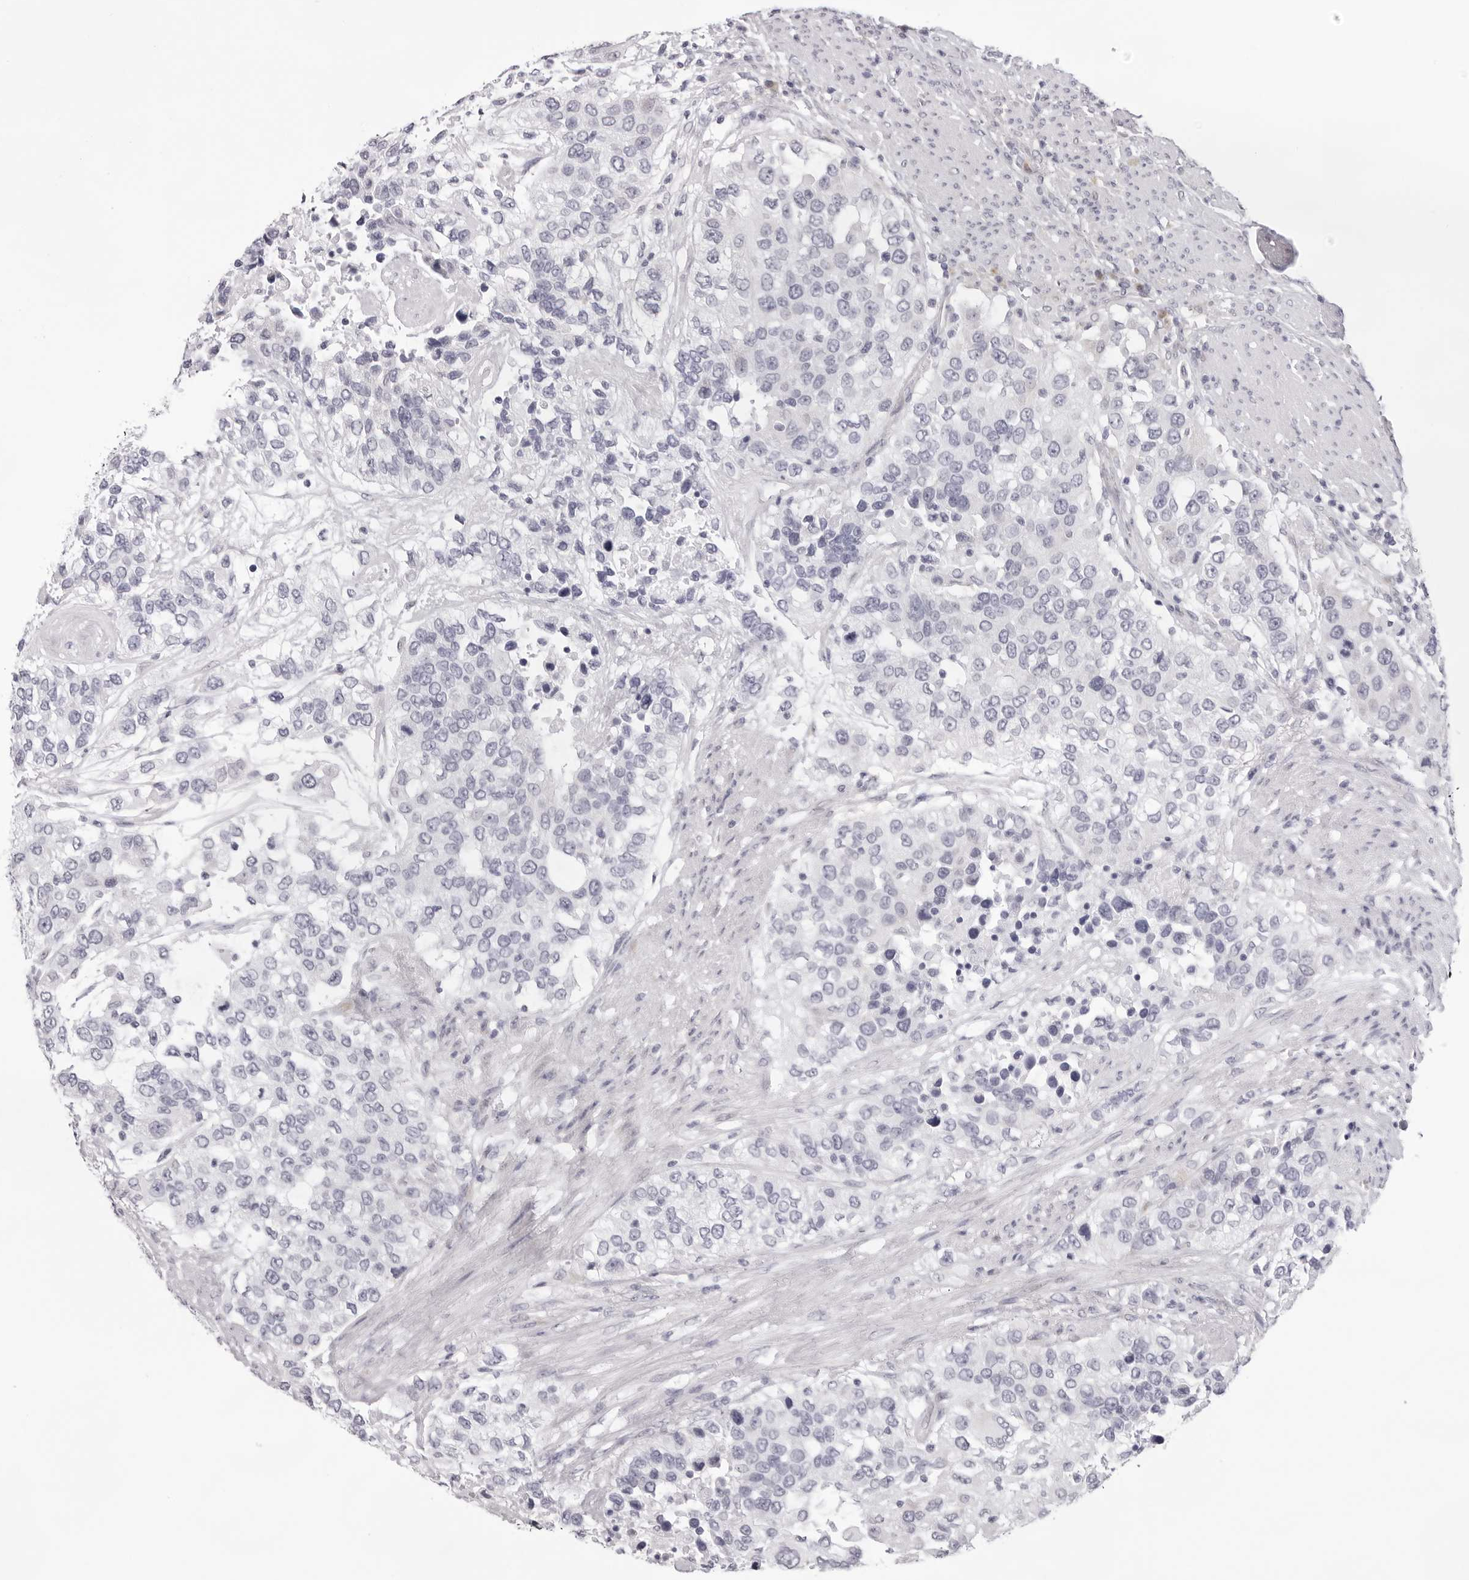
{"staining": {"intensity": "negative", "quantity": "none", "location": "none"}, "tissue": "urothelial cancer", "cell_type": "Tumor cells", "image_type": "cancer", "snomed": [{"axis": "morphology", "description": "Urothelial carcinoma, High grade"}, {"axis": "topography", "description": "Urinary bladder"}], "caption": "High-grade urothelial carcinoma was stained to show a protein in brown. There is no significant expression in tumor cells.", "gene": "SMIM2", "patient": {"sex": "female", "age": 80}}